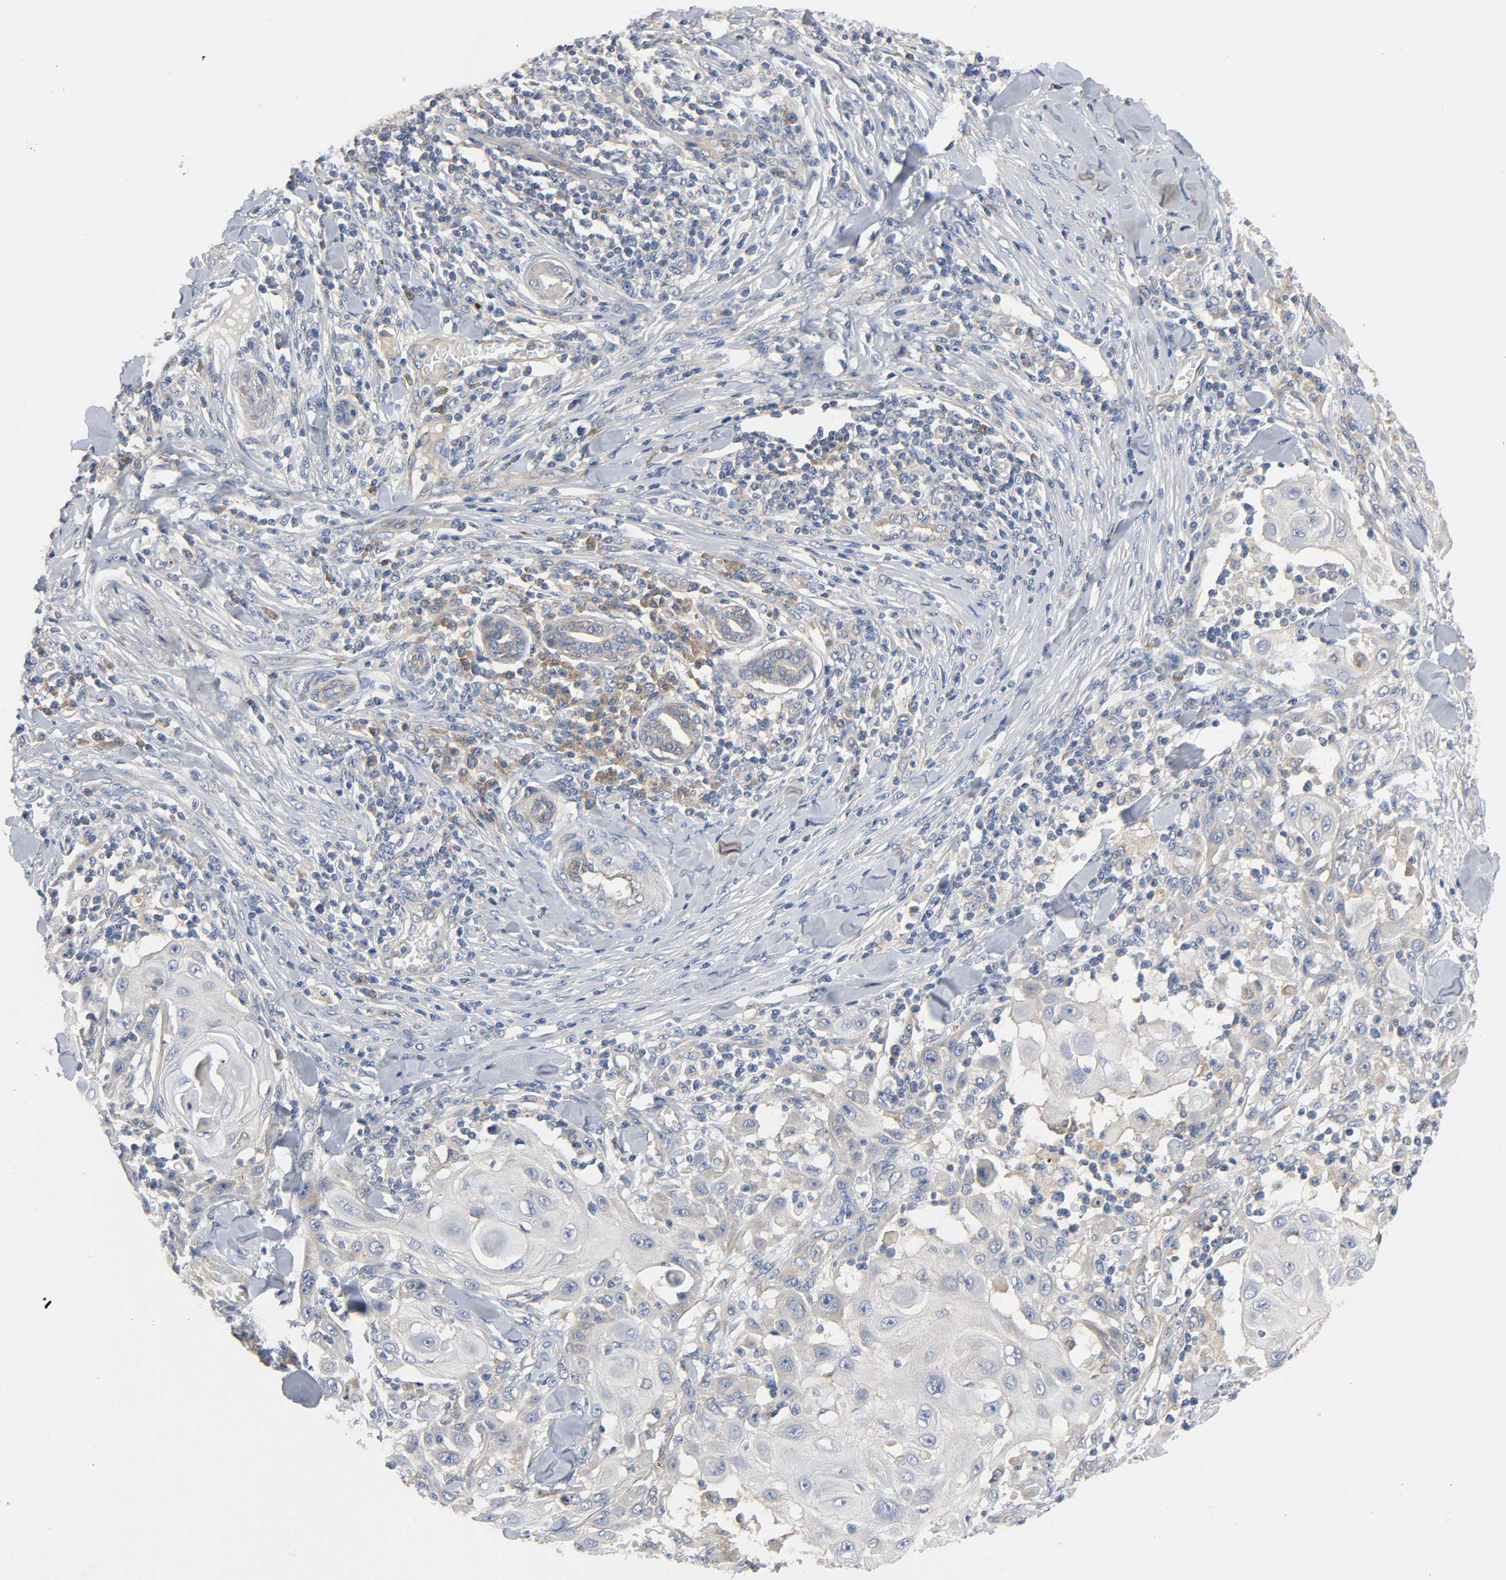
{"staining": {"intensity": "weak", "quantity": "25%-75%", "location": "cytoplasmic/membranous"}, "tissue": "skin cancer", "cell_type": "Tumor cells", "image_type": "cancer", "snomed": [{"axis": "morphology", "description": "Squamous cell carcinoma, NOS"}, {"axis": "topography", "description": "Skin"}], "caption": "The immunohistochemical stain highlights weak cytoplasmic/membranous staining in tumor cells of squamous cell carcinoma (skin) tissue.", "gene": "HDAC6", "patient": {"sex": "male", "age": 24}}